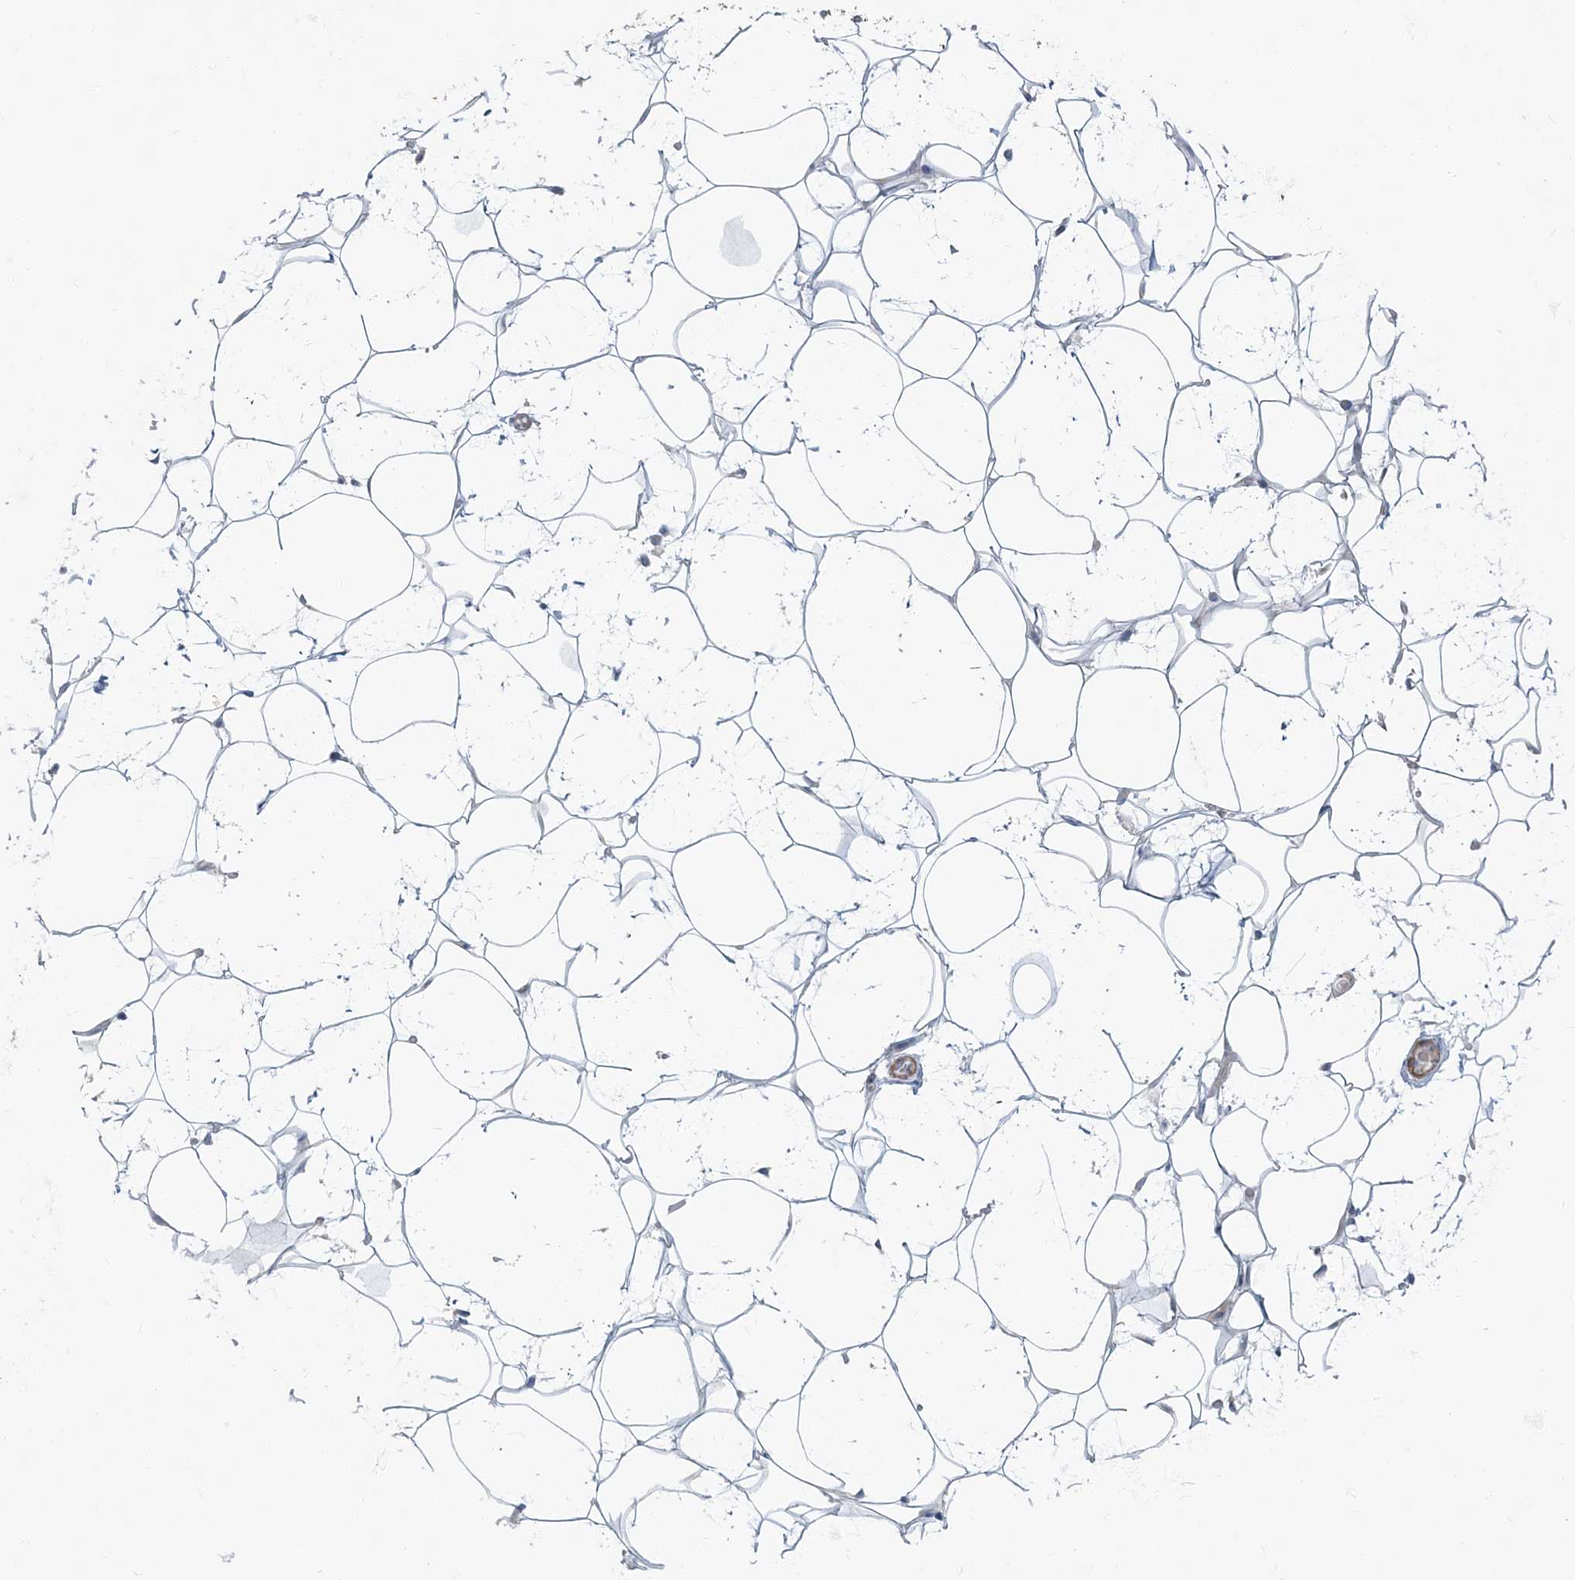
{"staining": {"intensity": "negative", "quantity": "none", "location": "none"}, "tissue": "adipose tissue", "cell_type": "Adipocytes", "image_type": "normal", "snomed": [{"axis": "morphology", "description": "Normal tissue, NOS"}, {"axis": "topography", "description": "Breast"}], "caption": "This is an immunohistochemistry micrograph of benign adipose tissue. There is no staining in adipocytes.", "gene": "MYOT", "patient": {"sex": "female", "age": 26}}